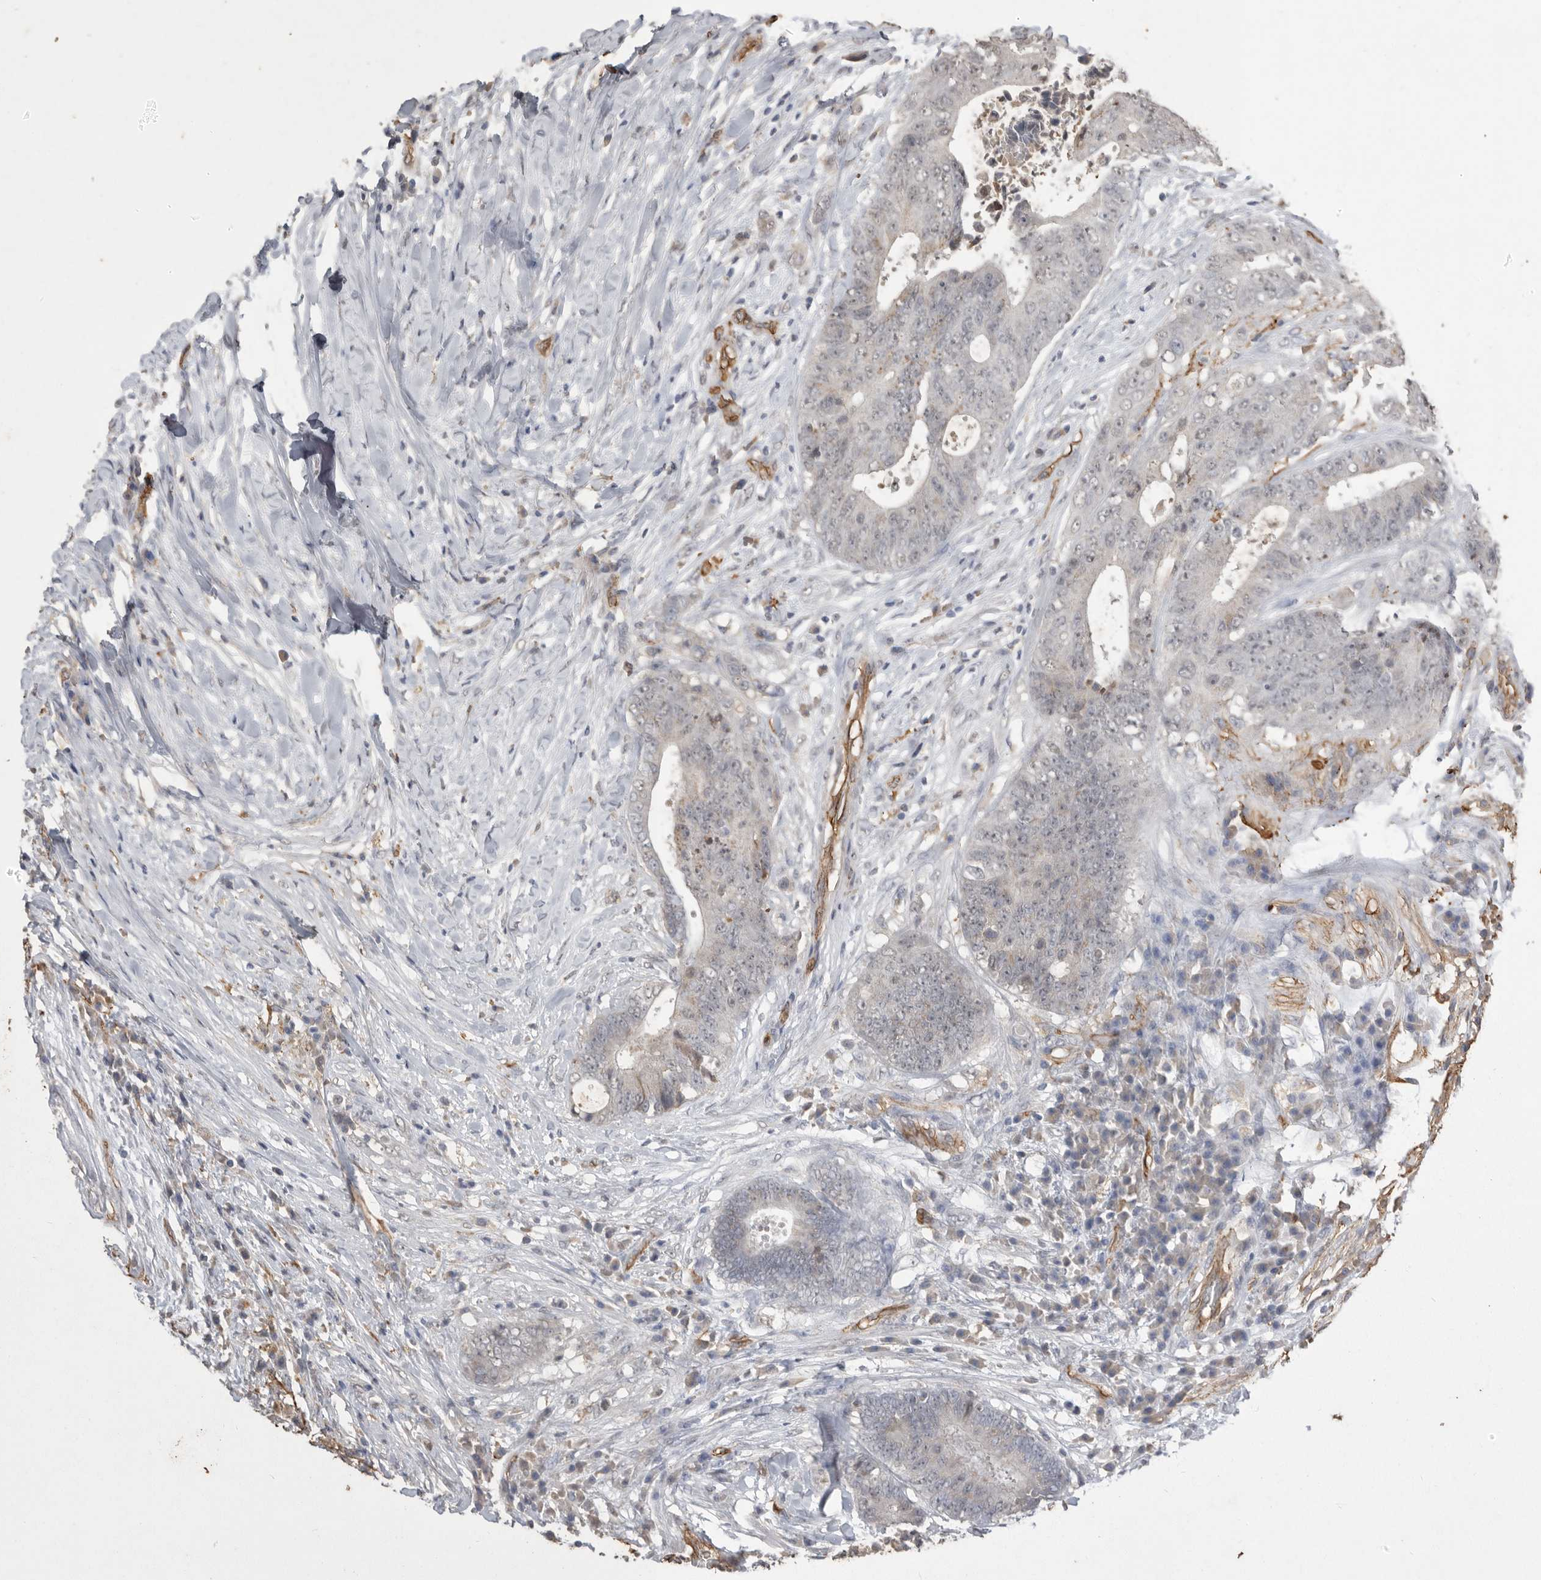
{"staining": {"intensity": "negative", "quantity": "none", "location": "none"}, "tissue": "colorectal cancer", "cell_type": "Tumor cells", "image_type": "cancer", "snomed": [{"axis": "morphology", "description": "Adenocarcinoma, NOS"}, {"axis": "topography", "description": "Rectum"}], "caption": "This is an IHC image of colorectal cancer. There is no expression in tumor cells.", "gene": "IL27", "patient": {"sex": "male", "age": 72}}